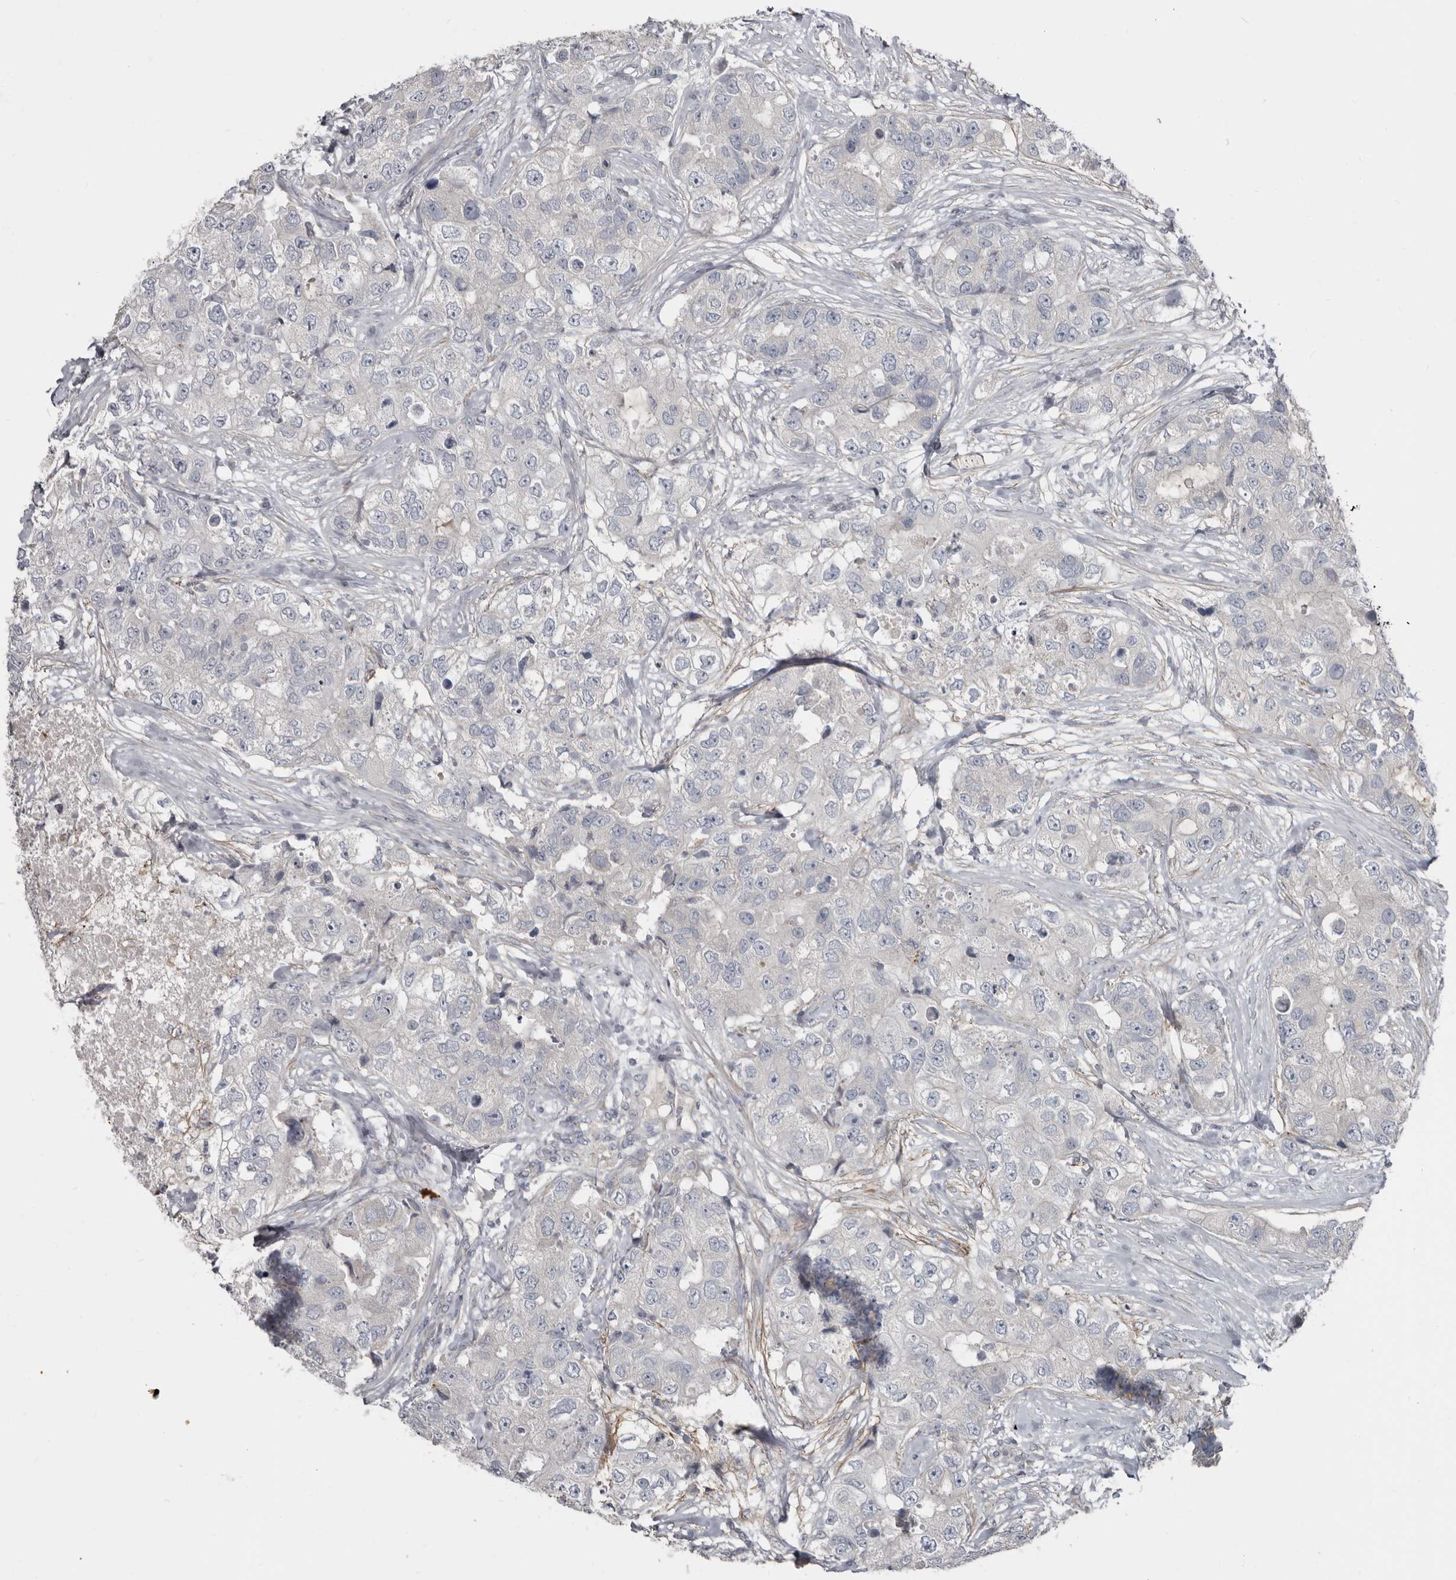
{"staining": {"intensity": "negative", "quantity": "none", "location": "none"}, "tissue": "breast cancer", "cell_type": "Tumor cells", "image_type": "cancer", "snomed": [{"axis": "morphology", "description": "Duct carcinoma"}, {"axis": "topography", "description": "Breast"}], "caption": "DAB immunohistochemical staining of human infiltrating ductal carcinoma (breast) reveals no significant positivity in tumor cells.", "gene": "ZNF114", "patient": {"sex": "female", "age": 62}}